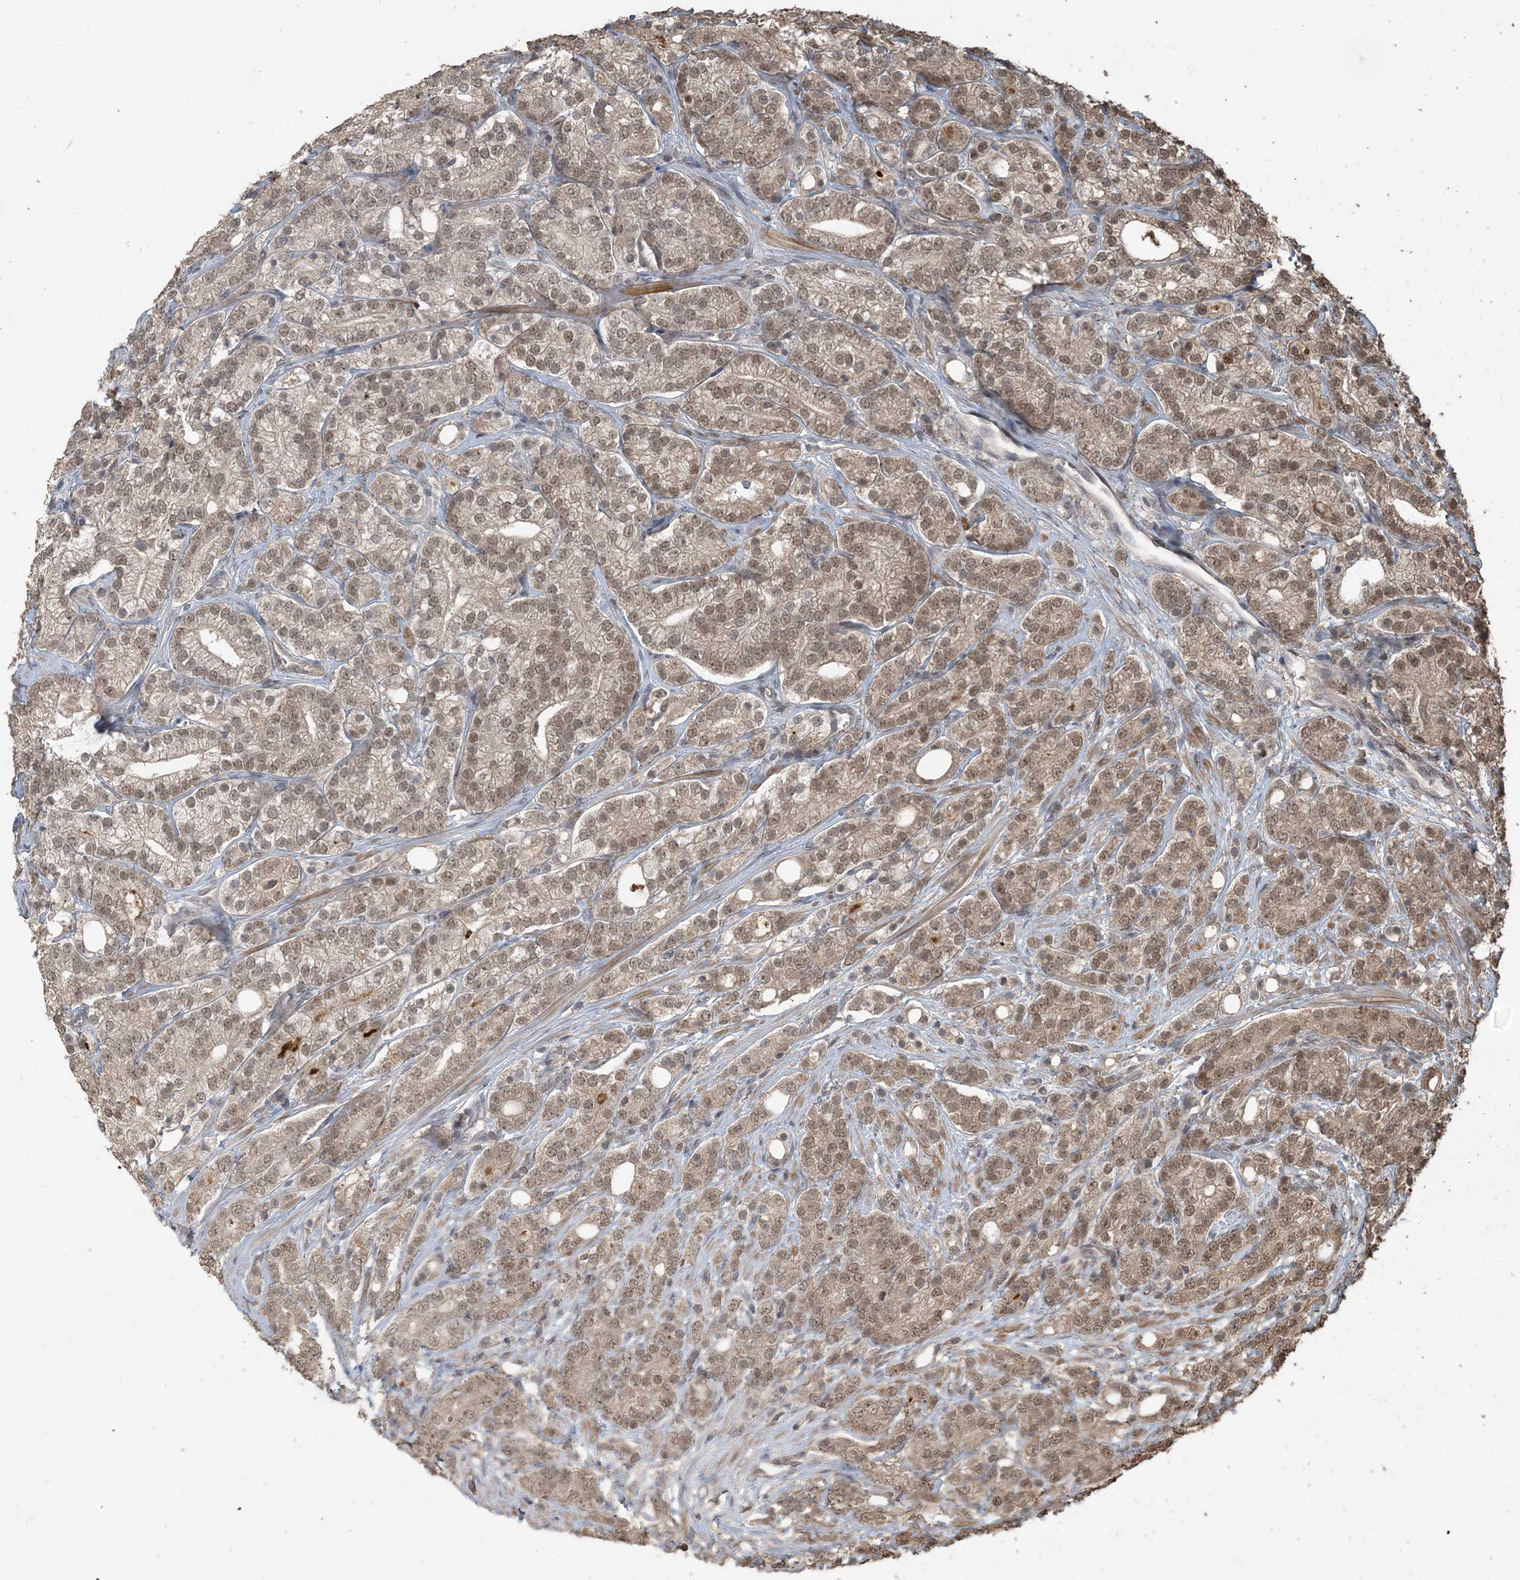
{"staining": {"intensity": "weak", "quantity": ">75%", "location": "cytoplasmic/membranous,nuclear"}, "tissue": "prostate cancer", "cell_type": "Tumor cells", "image_type": "cancer", "snomed": [{"axis": "morphology", "description": "Adenocarcinoma, High grade"}, {"axis": "topography", "description": "Prostate"}], "caption": "High-magnification brightfield microscopy of prostate cancer stained with DAB (brown) and counterstained with hematoxylin (blue). tumor cells exhibit weak cytoplasmic/membranous and nuclear positivity is present in approximately>75% of cells. Nuclei are stained in blue.", "gene": "ZC3H12A", "patient": {"sex": "male", "age": 57}}